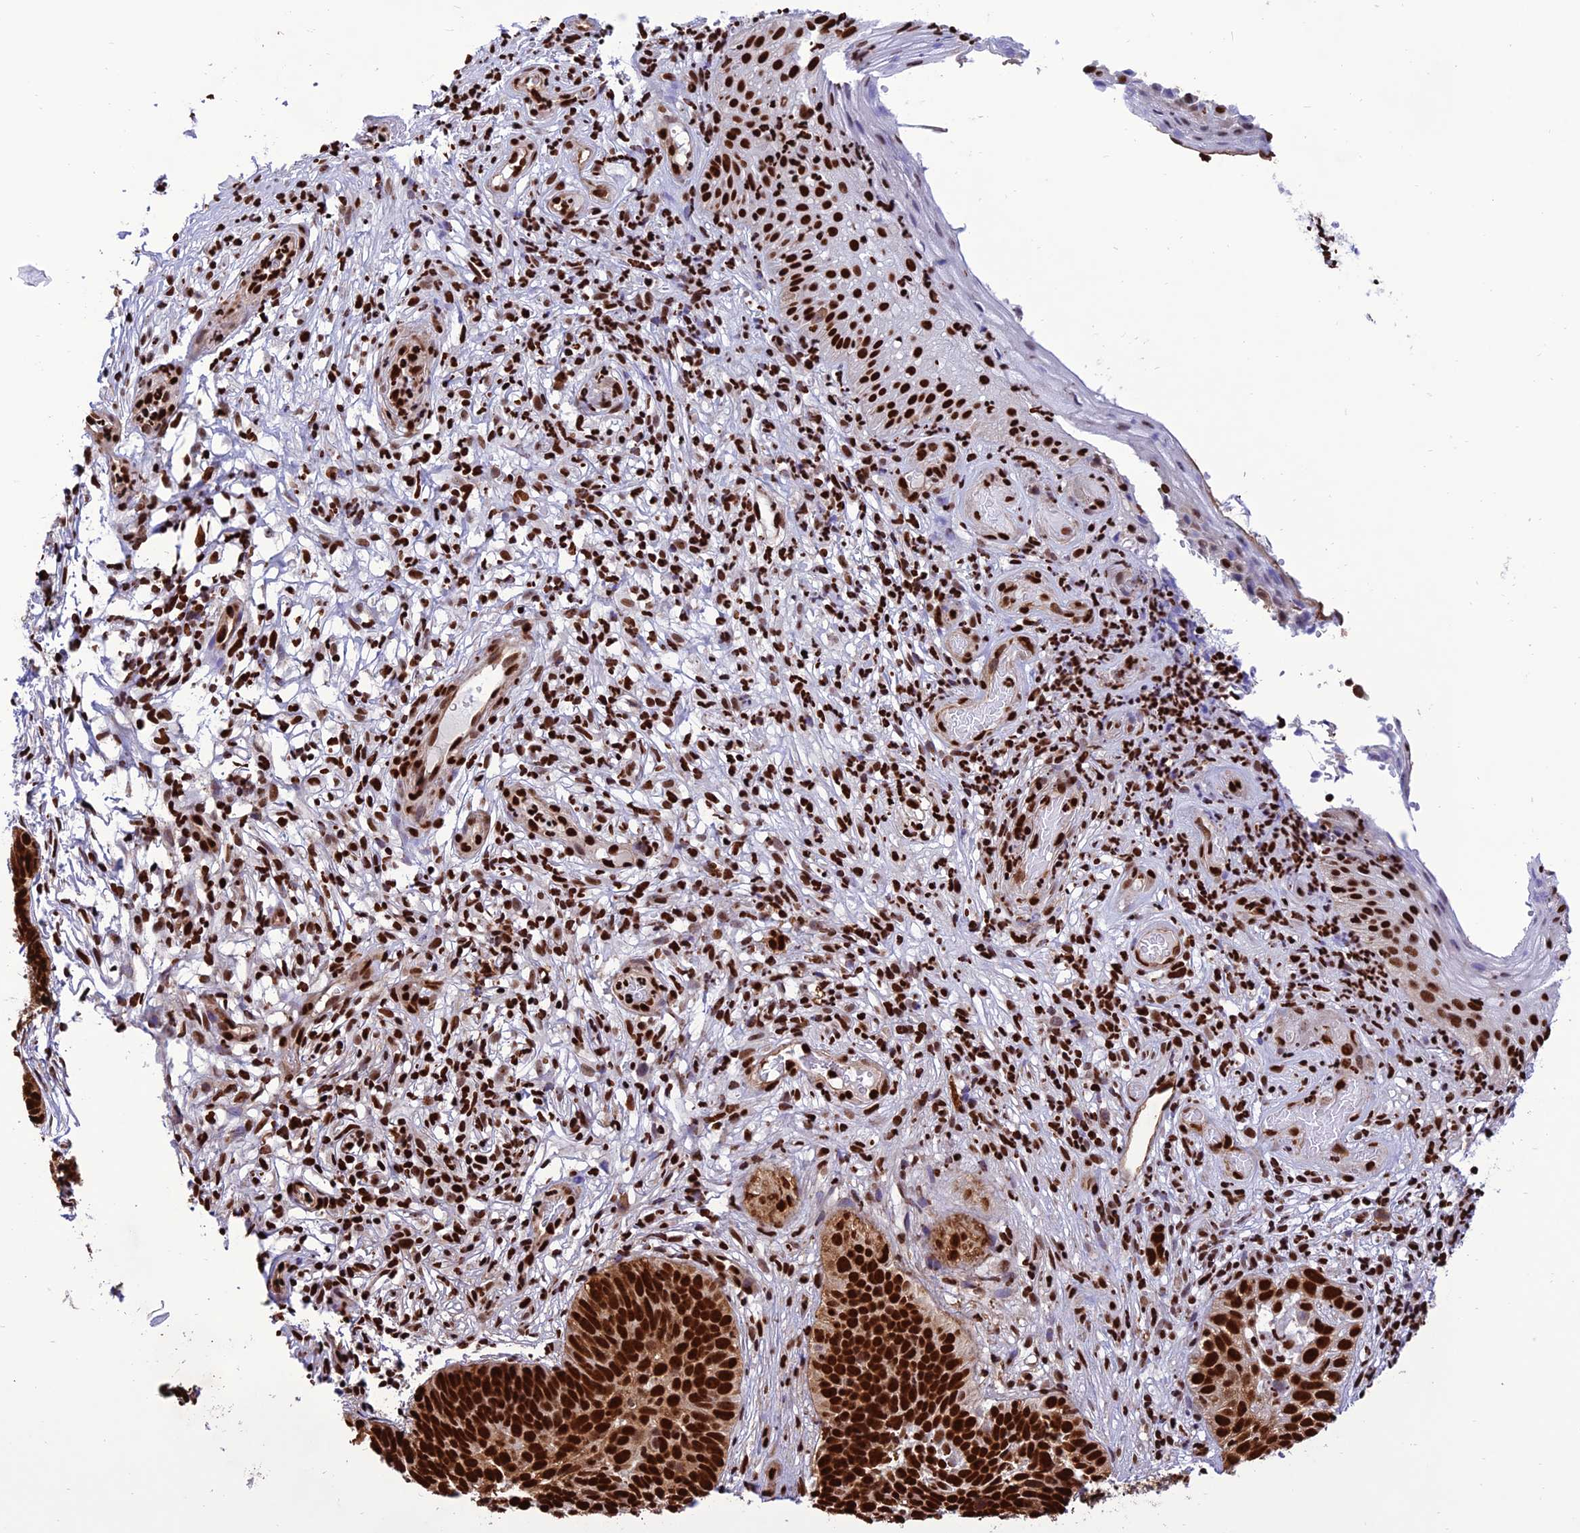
{"staining": {"intensity": "strong", "quantity": ">75%", "location": "nuclear"}, "tissue": "skin cancer", "cell_type": "Tumor cells", "image_type": "cancer", "snomed": [{"axis": "morphology", "description": "Basal cell carcinoma"}, {"axis": "topography", "description": "Skin"}], "caption": "High-power microscopy captured an IHC image of basal cell carcinoma (skin), revealing strong nuclear staining in approximately >75% of tumor cells.", "gene": "INO80E", "patient": {"sex": "male", "age": 89}}